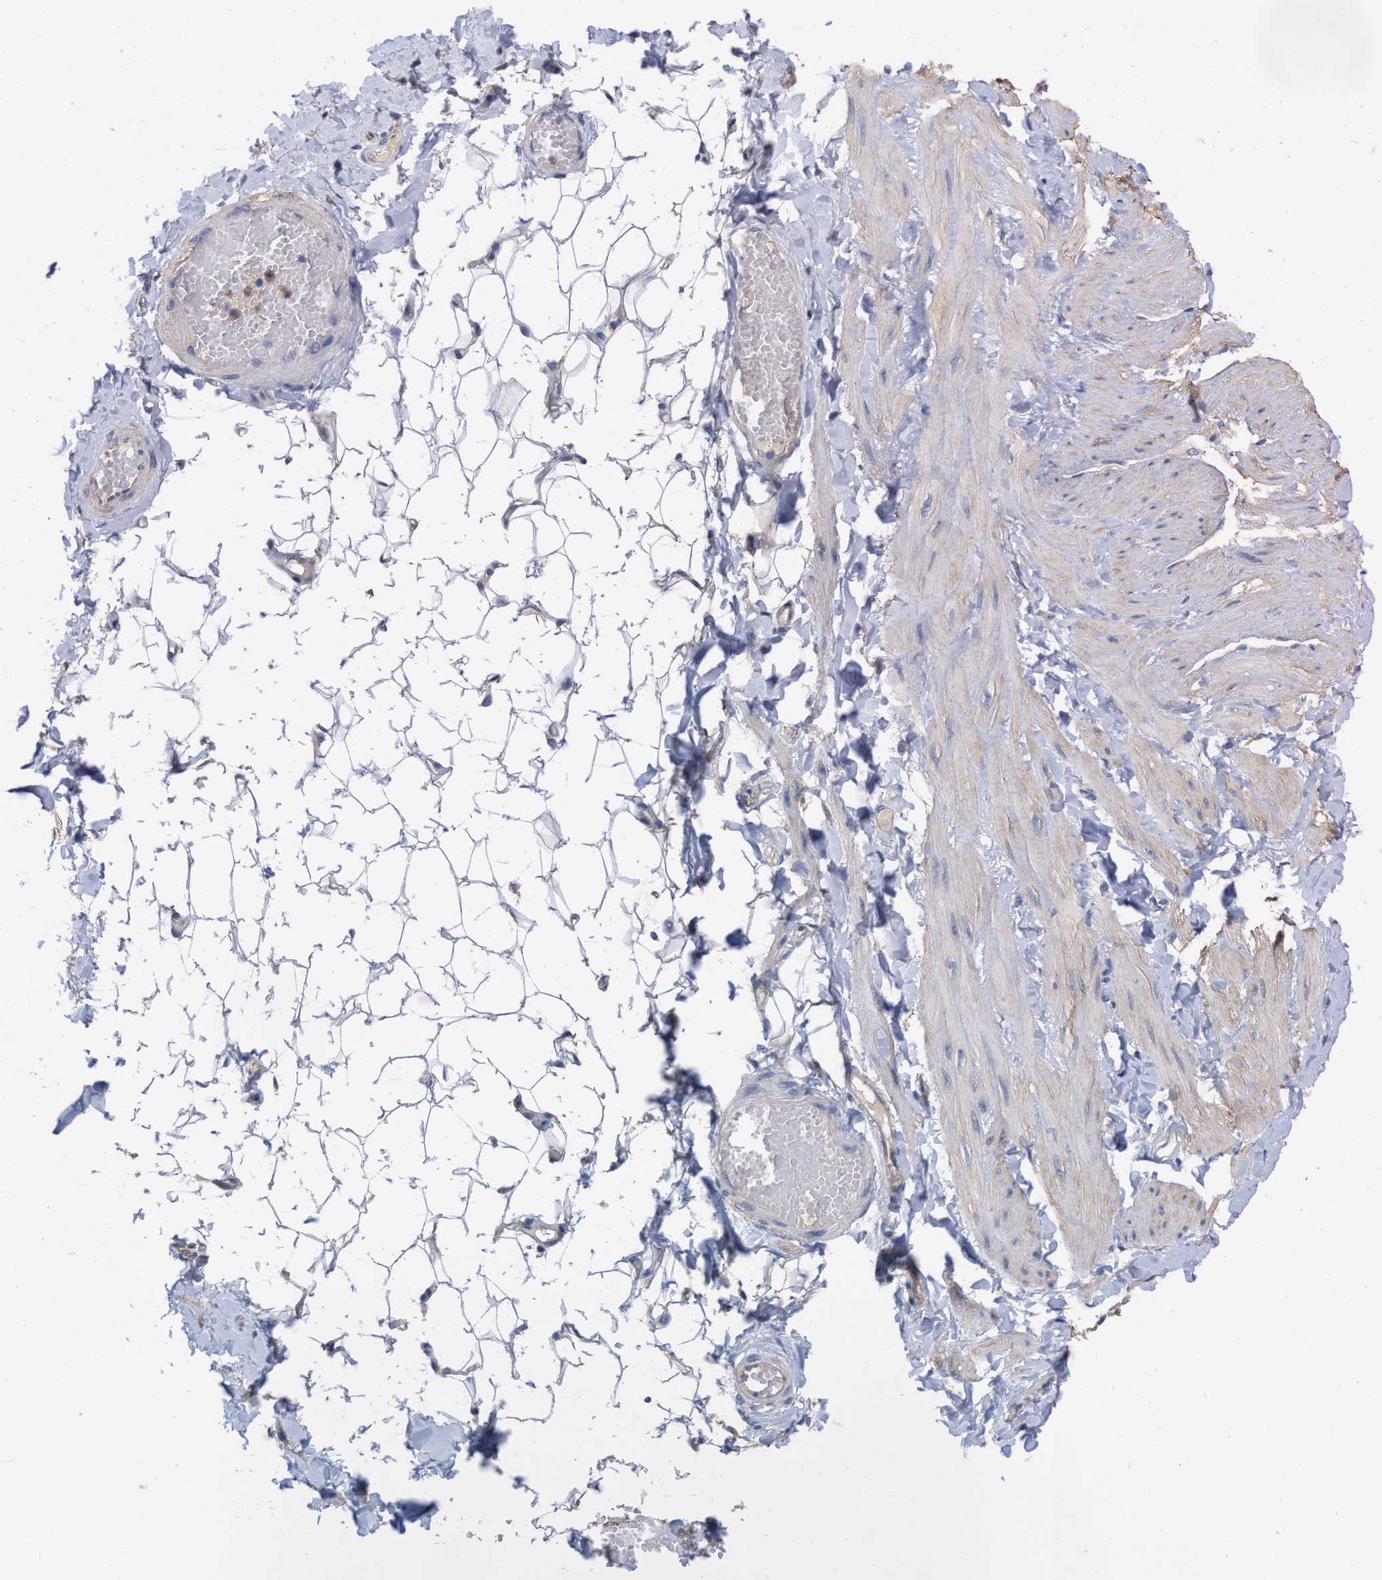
{"staining": {"intensity": "negative", "quantity": "none", "location": "none"}, "tissue": "adipose tissue", "cell_type": "Adipocytes", "image_type": "normal", "snomed": [{"axis": "morphology", "description": "Normal tissue, NOS"}, {"axis": "topography", "description": "Adipose tissue"}, {"axis": "topography", "description": "Vascular tissue"}, {"axis": "topography", "description": "Peripheral nerve tissue"}], "caption": "Immunohistochemistry (IHC) histopathology image of normal adipose tissue: adipose tissue stained with DAB displays no significant protein staining in adipocytes. The staining is performed using DAB (3,3'-diaminobenzidine) brown chromogen with nuclei counter-stained in using hematoxylin.", "gene": "CPA2", "patient": {"sex": "male", "age": 25}}